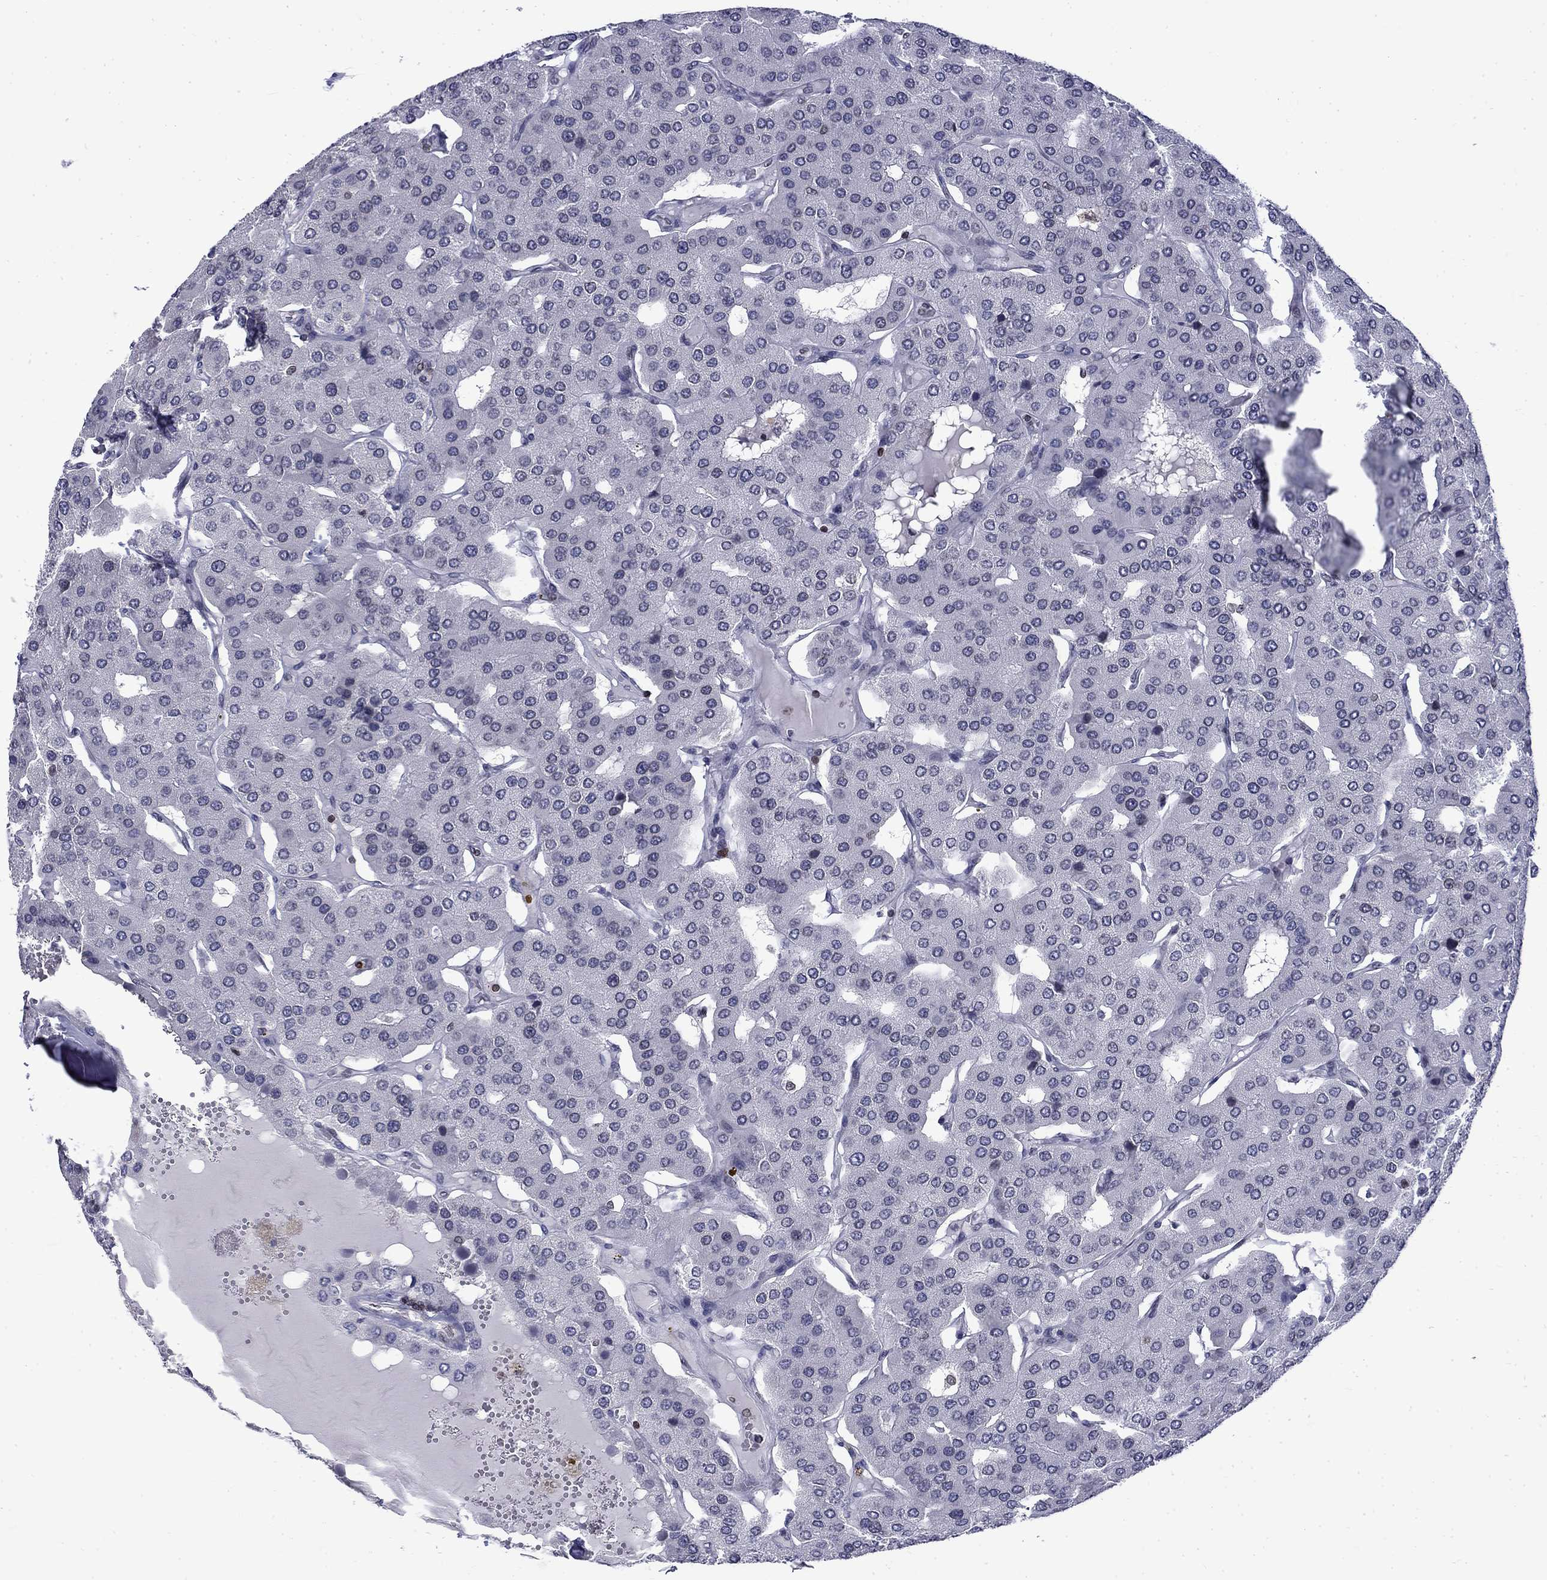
{"staining": {"intensity": "negative", "quantity": "none", "location": "none"}, "tissue": "parathyroid gland", "cell_type": "Glandular cells", "image_type": "normal", "snomed": [{"axis": "morphology", "description": "Normal tissue, NOS"}, {"axis": "morphology", "description": "Adenoma, NOS"}, {"axis": "topography", "description": "Parathyroid gland"}], "caption": "Immunohistochemistry photomicrograph of unremarkable parathyroid gland stained for a protein (brown), which exhibits no staining in glandular cells. (DAB (3,3'-diaminobenzidine) immunohistochemistry, high magnification).", "gene": "SLA", "patient": {"sex": "female", "age": 86}}